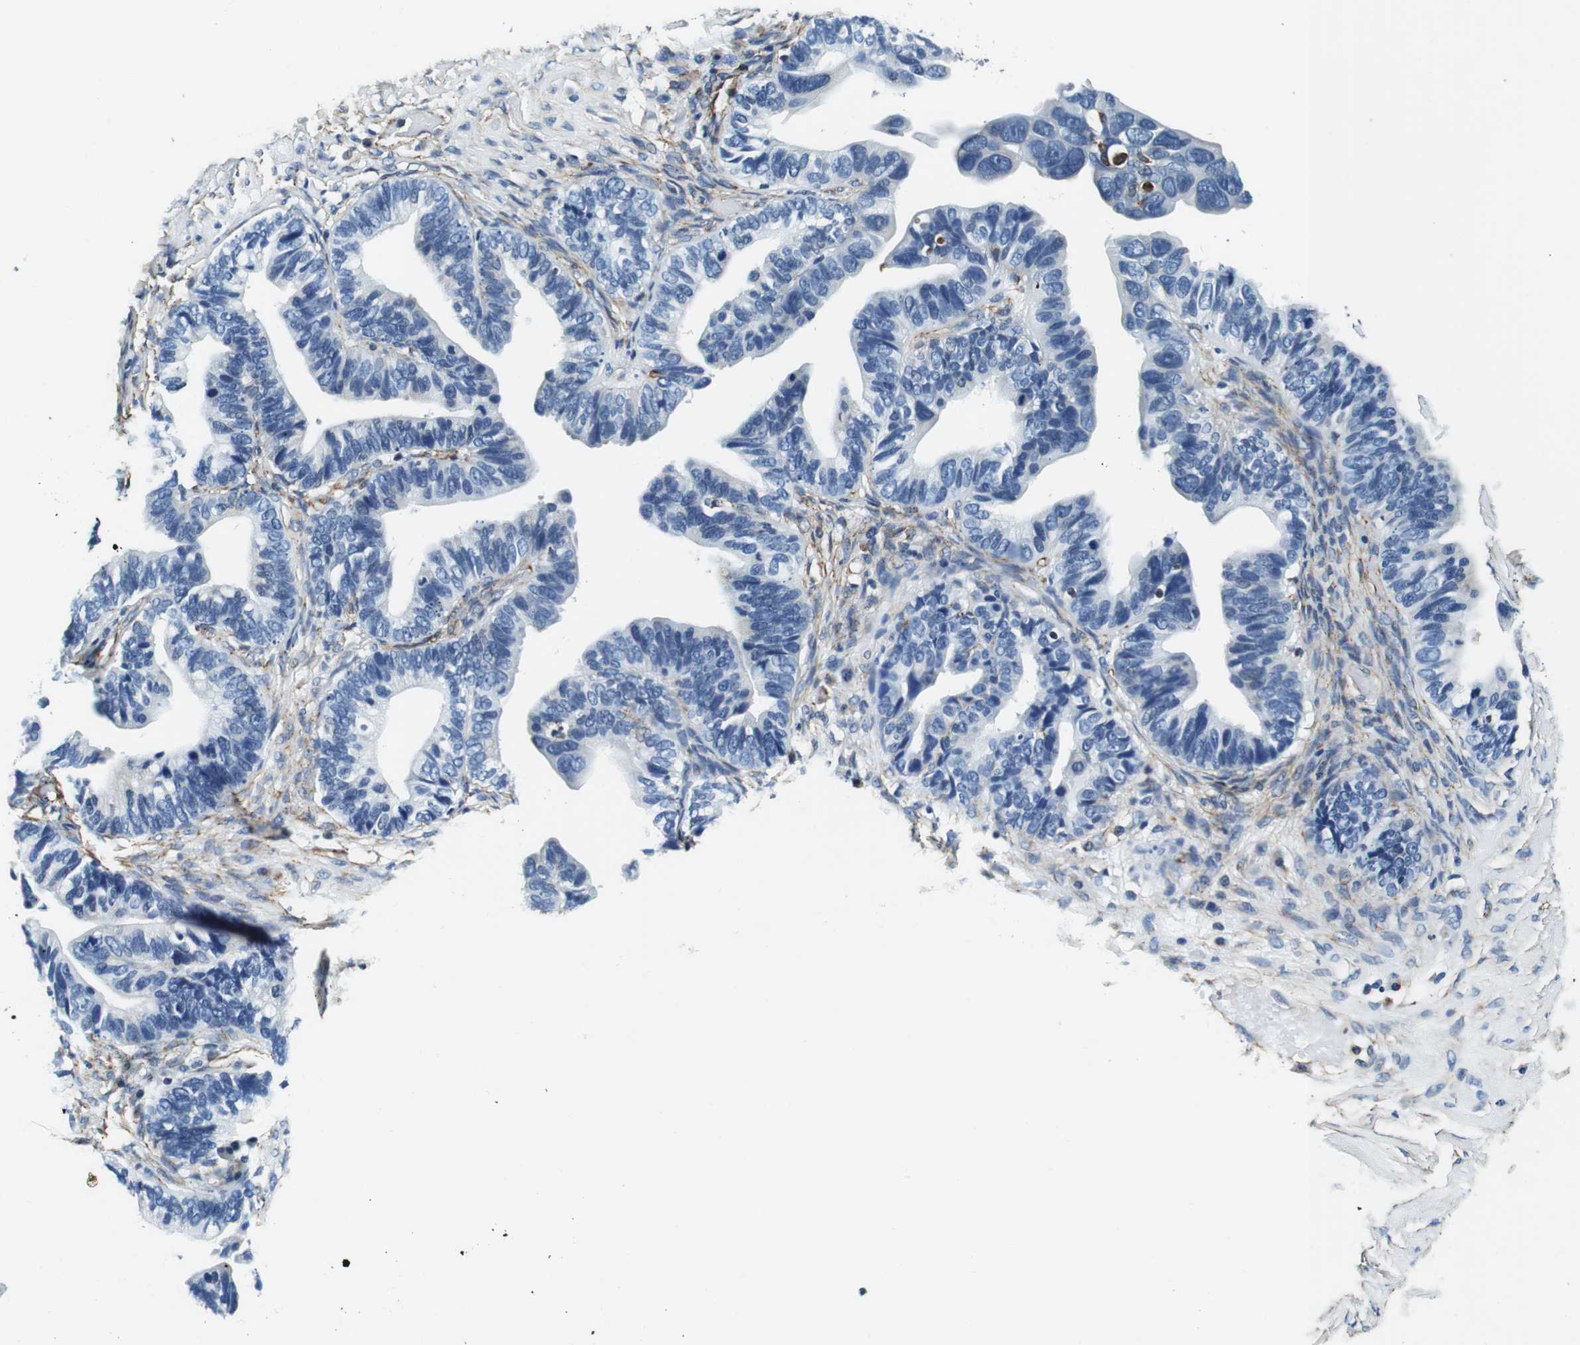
{"staining": {"intensity": "negative", "quantity": "none", "location": "none"}, "tissue": "ovarian cancer", "cell_type": "Tumor cells", "image_type": "cancer", "snomed": [{"axis": "morphology", "description": "Cystadenocarcinoma, serous, NOS"}, {"axis": "topography", "description": "Ovary"}], "caption": "There is no significant positivity in tumor cells of serous cystadenocarcinoma (ovarian). Nuclei are stained in blue.", "gene": "GJE1", "patient": {"sex": "female", "age": 56}}